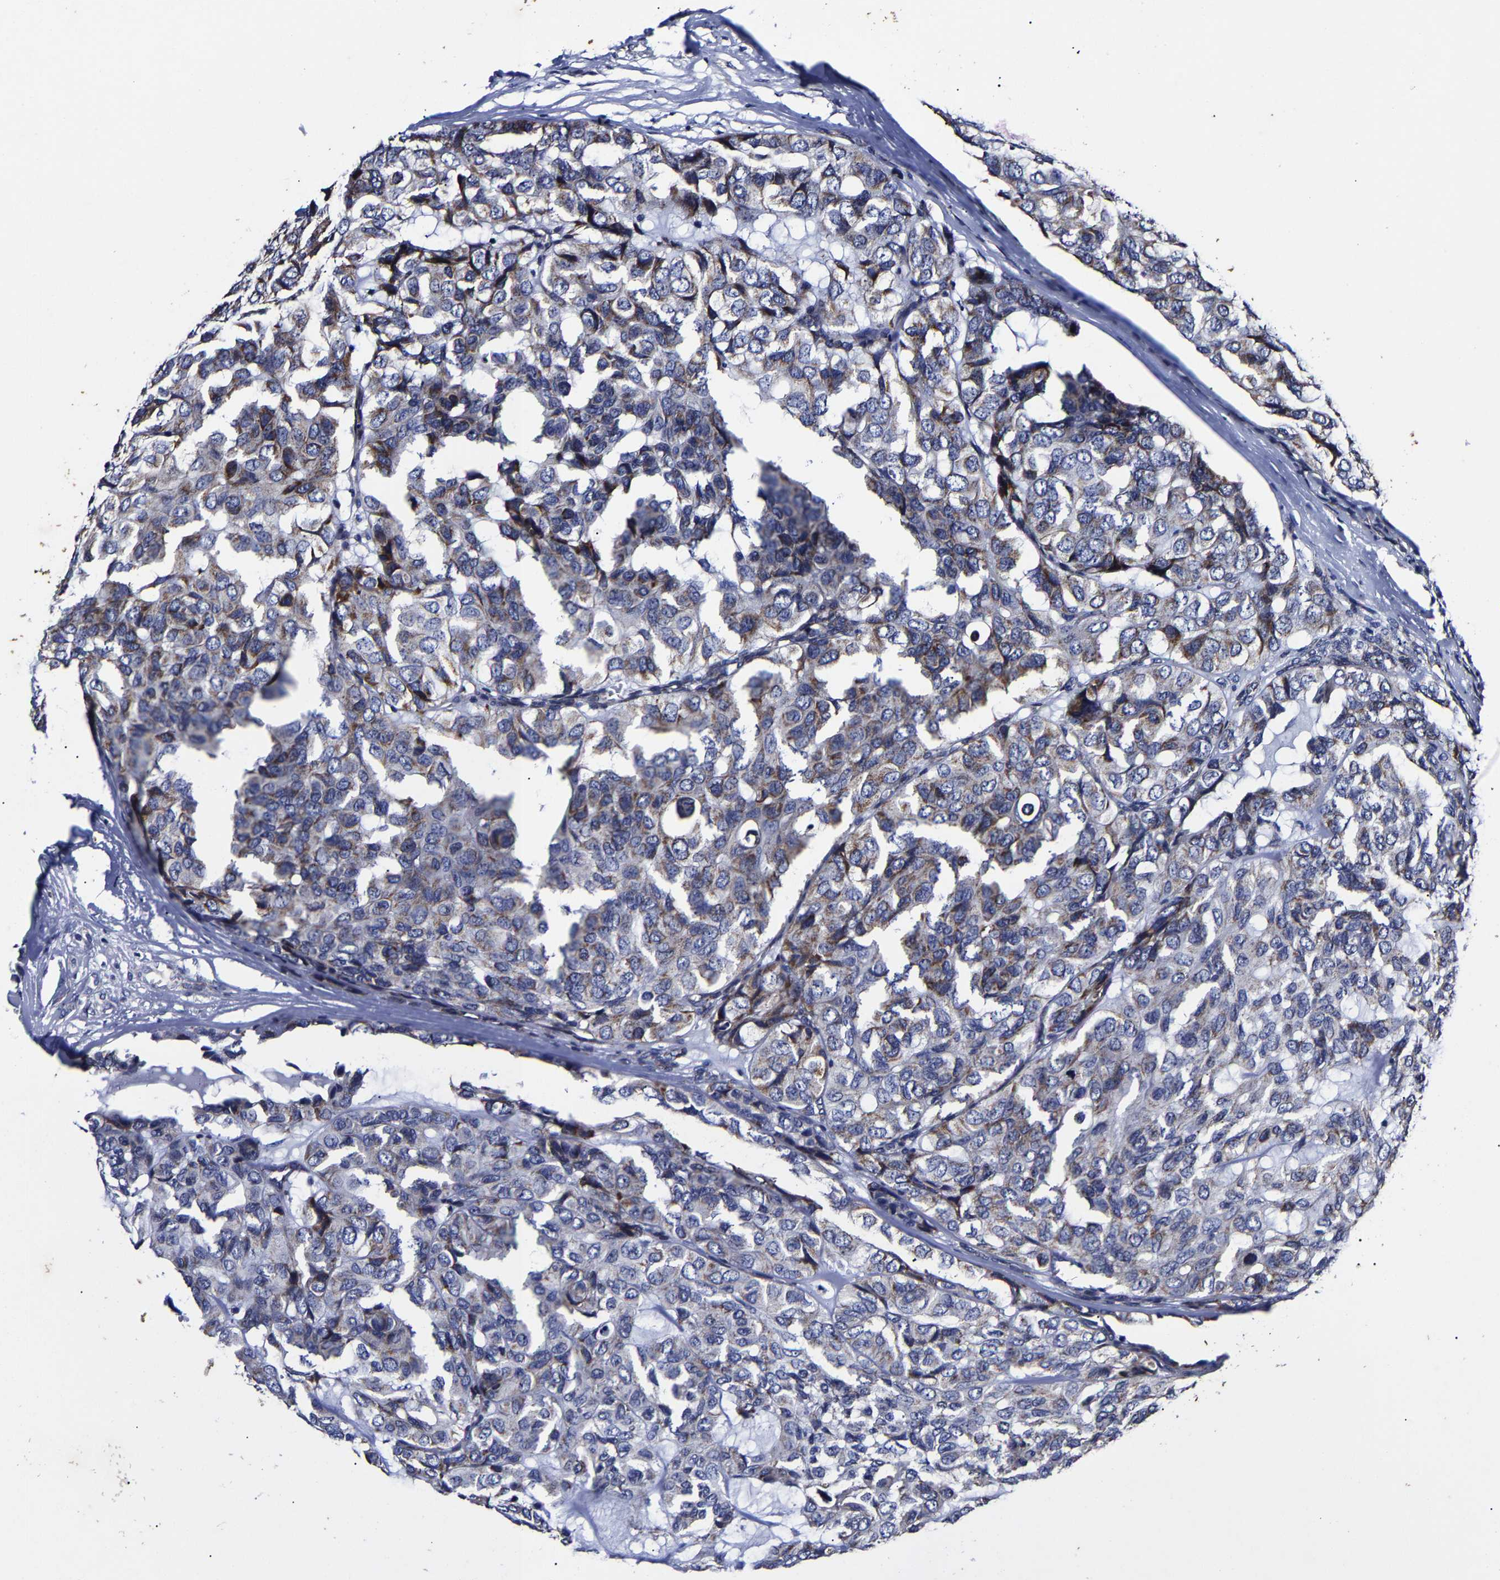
{"staining": {"intensity": "weak", "quantity": "<25%", "location": "cytoplasmic/membranous"}, "tissue": "head and neck cancer", "cell_type": "Tumor cells", "image_type": "cancer", "snomed": [{"axis": "morphology", "description": "Adenocarcinoma, NOS"}, {"axis": "topography", "description": "Salivary gland, NOS"}, {"axis": "topography", "description": "Head-Neck"}], "caption": "Histopathology image shows no protein expression in tumor cells of head and neck cancer tissue. (Stains: DAB IHC with hematoxylin counter stain, Microscopy: brightfield microscopy at high magnification).", "gene": "AASS", "patient": {"sex": "female", "age": 76}}